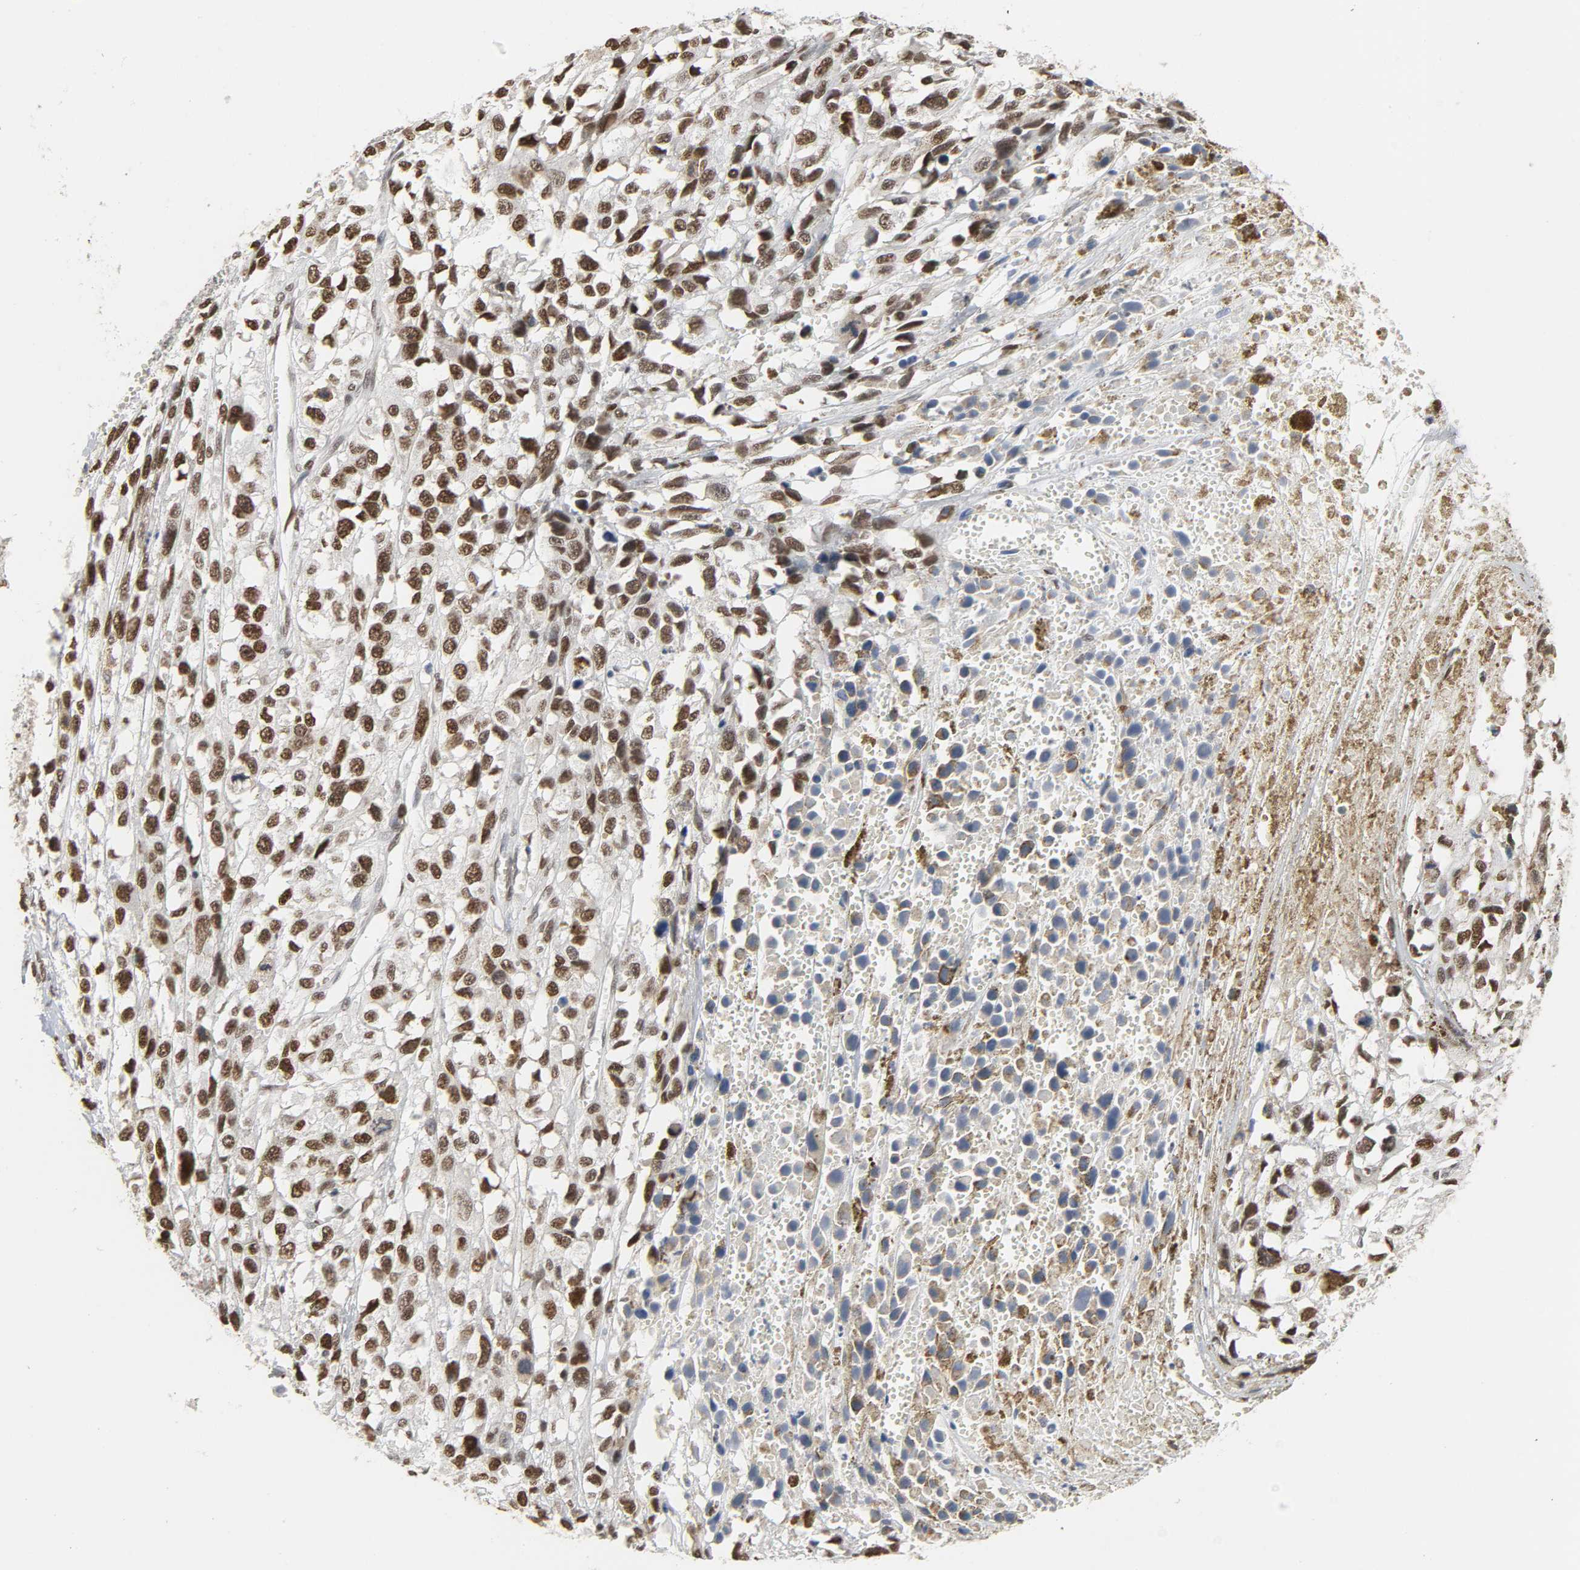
{"staining": {"intensity": "weak", "quantity": ">75%", "location": "nuclear"}, "tissue": "melanoma", "cell_type": "Tumor cells", "image_type": "cancer", "snomed": [{"axis": "morphology", "description": "Malignant melanoma, Metastatic site"}, {"axis": "topography", "description": "Lymph node"}], "caption": "Weak nuclear positivity is seen in about >75% of tumor cells in melanoma. (Brightfield microscopy of DAB IHC at high magnification).", "gene": "DAZAP1", "patient": {"sex": "male", "age": 59}}